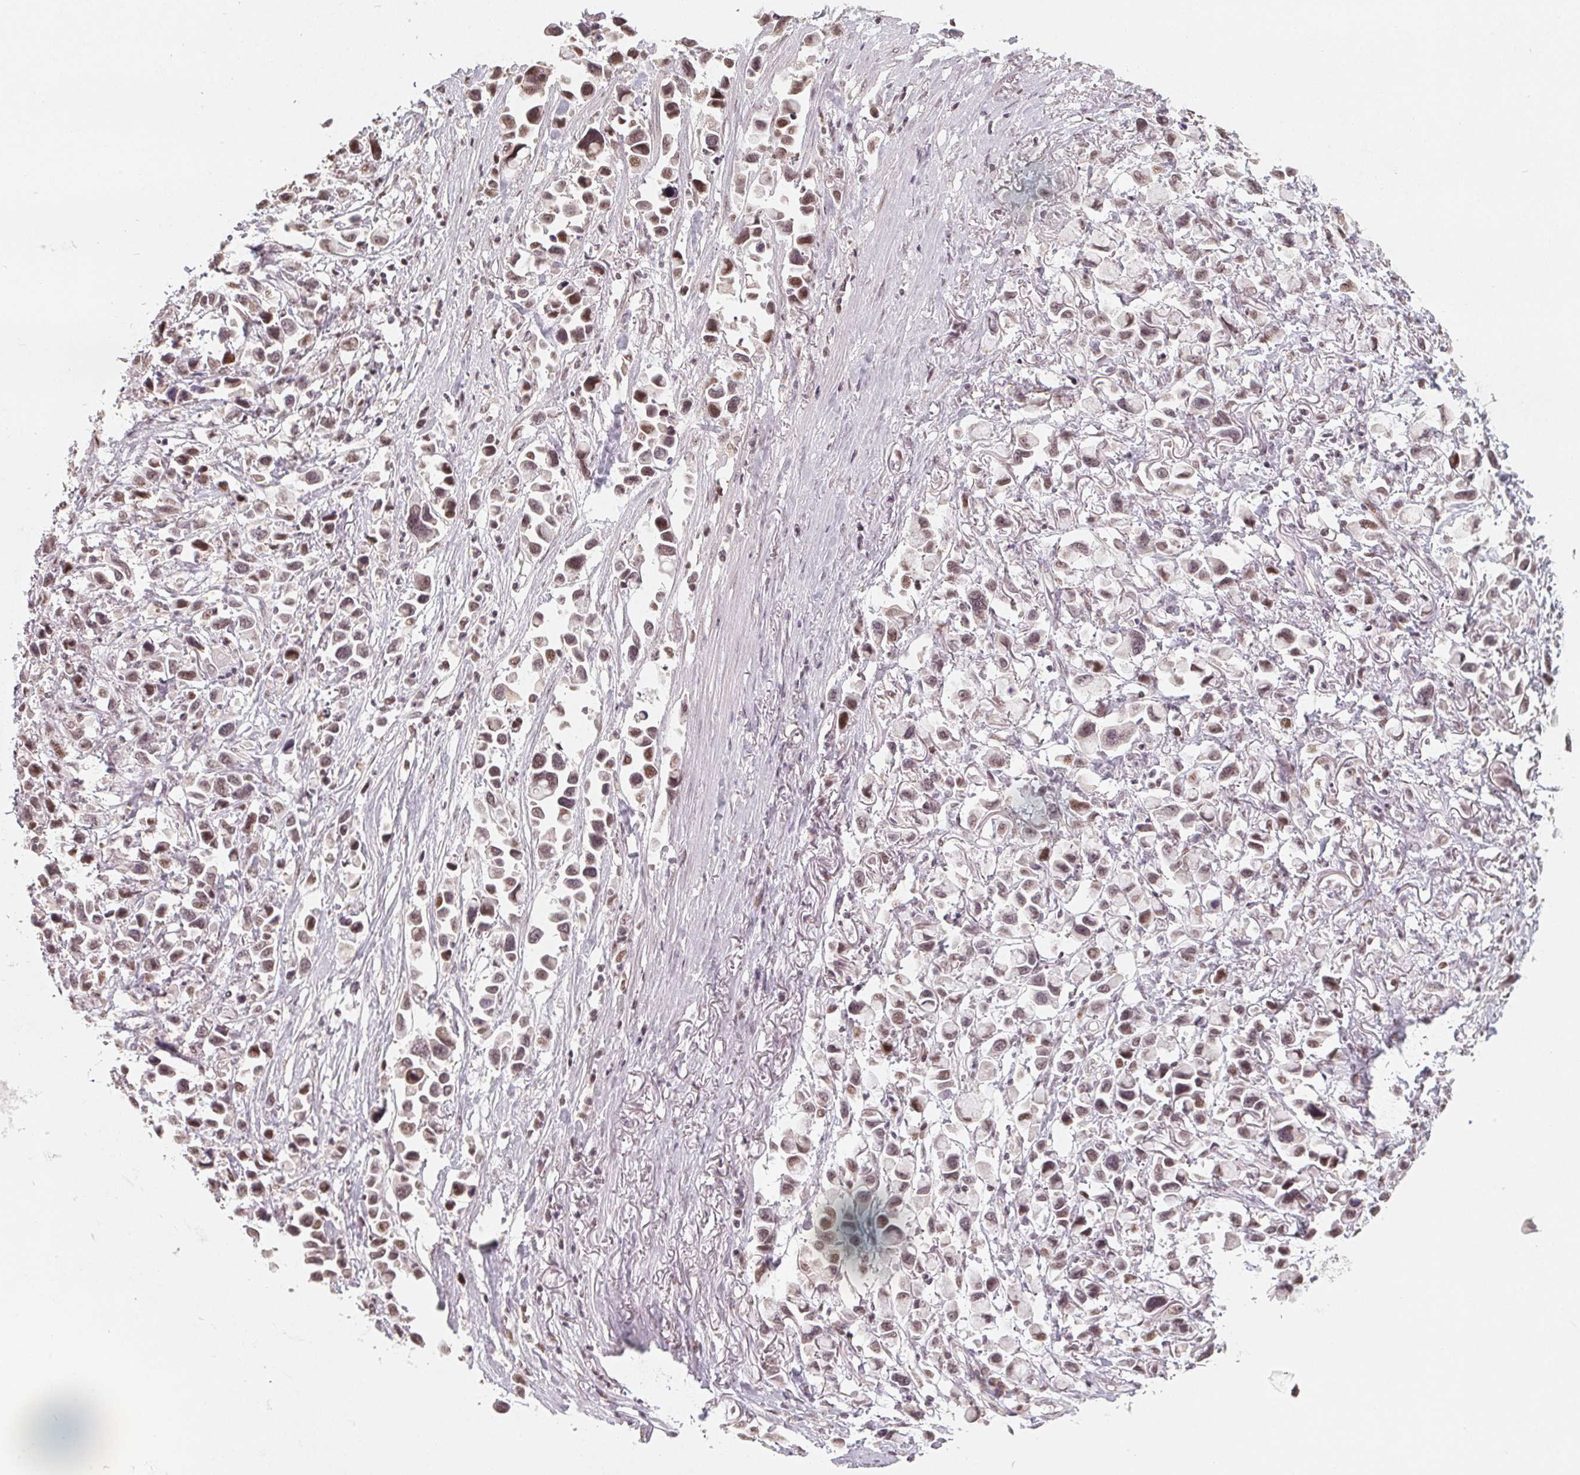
{"staining": {"intensity": "moderate", "quantity": "25%-75%", "location": "nuclear"}, "tissue": "stomach cancer", "cell_type": "Tumor cells", "image_type": "cancer", "snomed": [{"axis": "morphology", "description": "Adenocarcinoma, NOS"}, {"axis": "topography", "description": "Stomach"}], "caption": "Protein expression analysis of human stomach adenocarcinoma reveals moderate nuclear staining in about 25%-75% of tumor cells.", "gene": "CCDC138", "patient": {"sex": "female", "age": 81}}